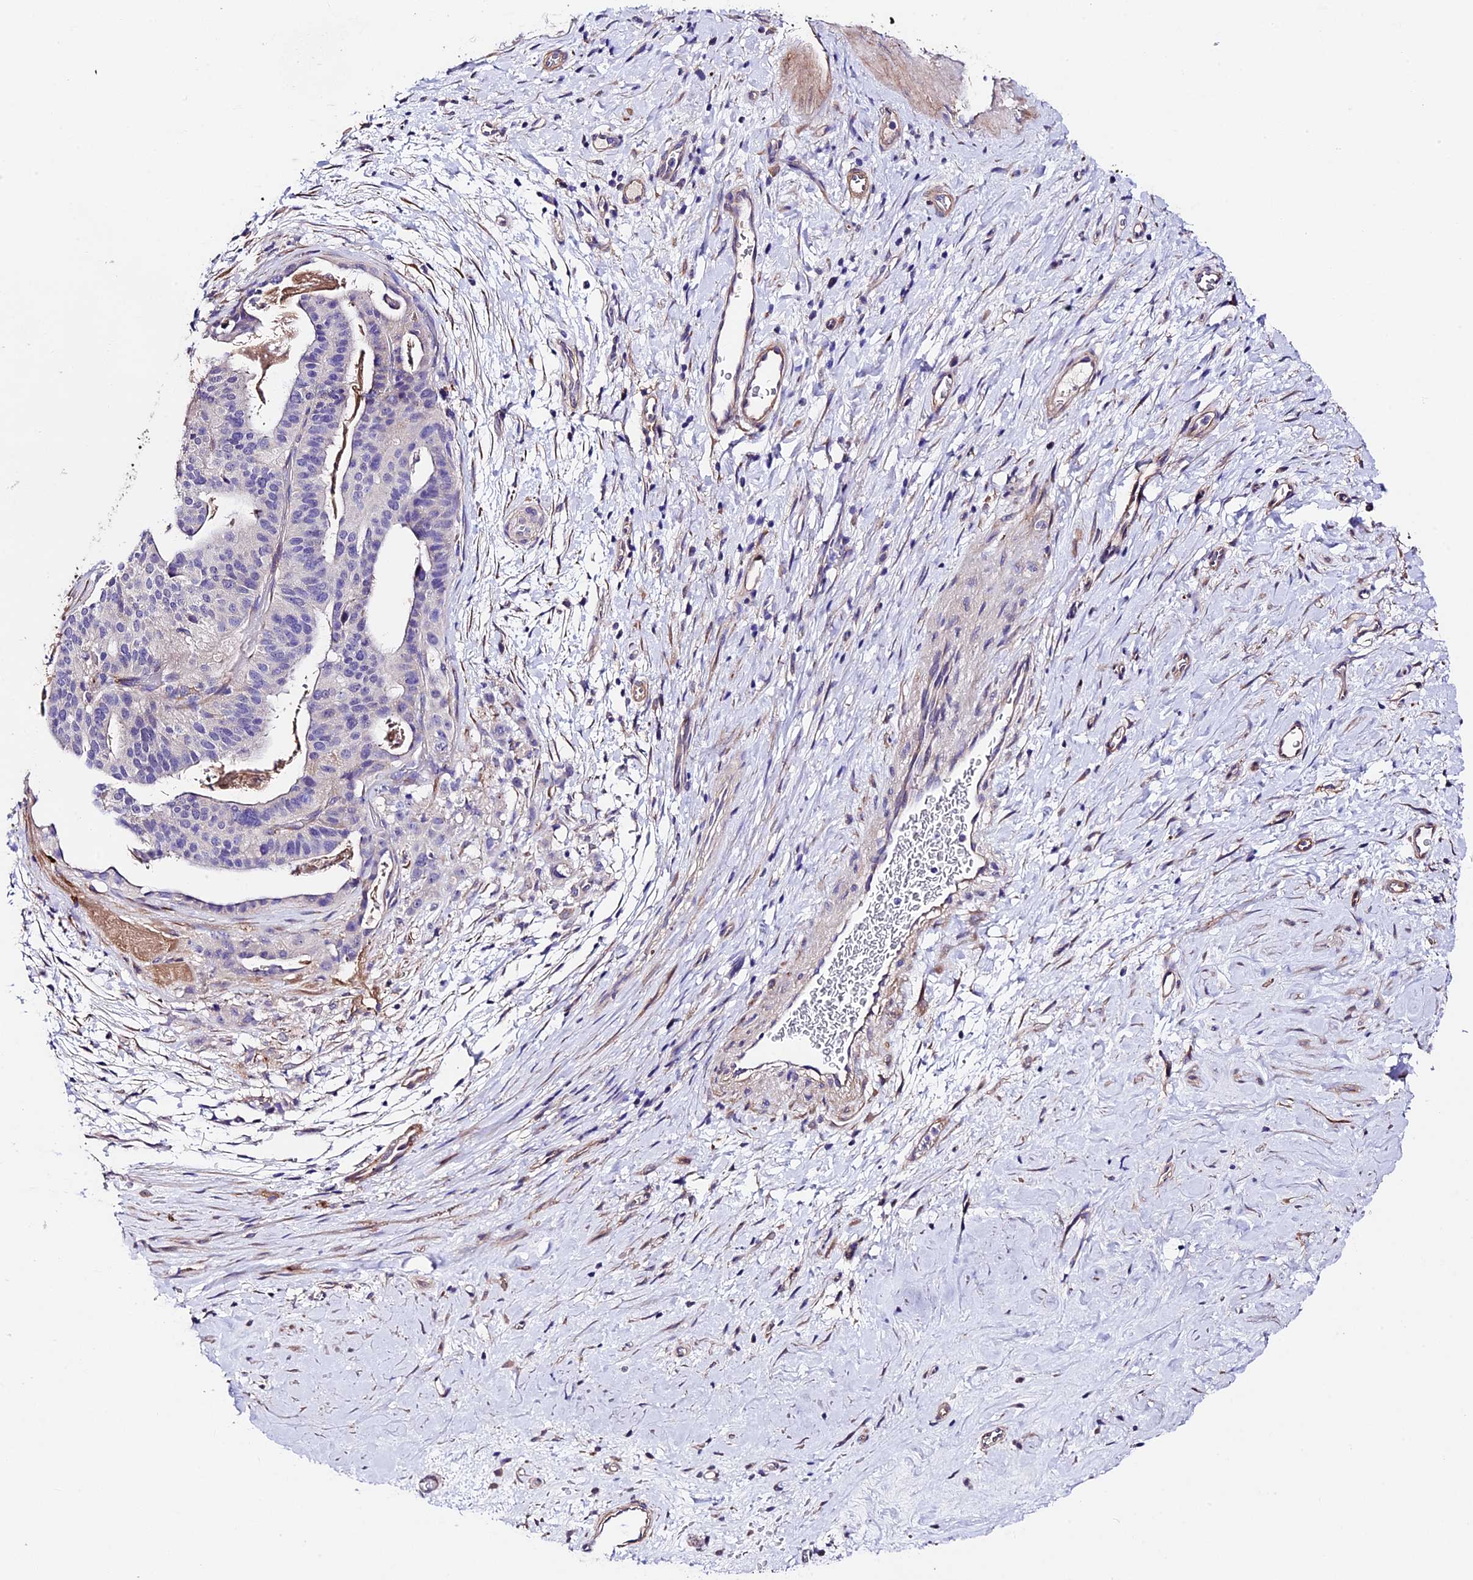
{"staining": {"intensity": "negative", "quantity": "none", "location": "none"}, "tissue": "stomach cancer", "cell_type": "Tumor cells", "image_type": "cancer", "snomed": [{"axis": "morphology", "description": "Adenocarcinoma, NOS"}, {"axis": "topography", "description": "Stomach"}], "caption": "Adenocarcinoma (stomach) was stained to show a protein in brown. There is no significant staining in tumor cells.", "gene": "LSM7", "patient": {"sex": "male", "age": 48}}